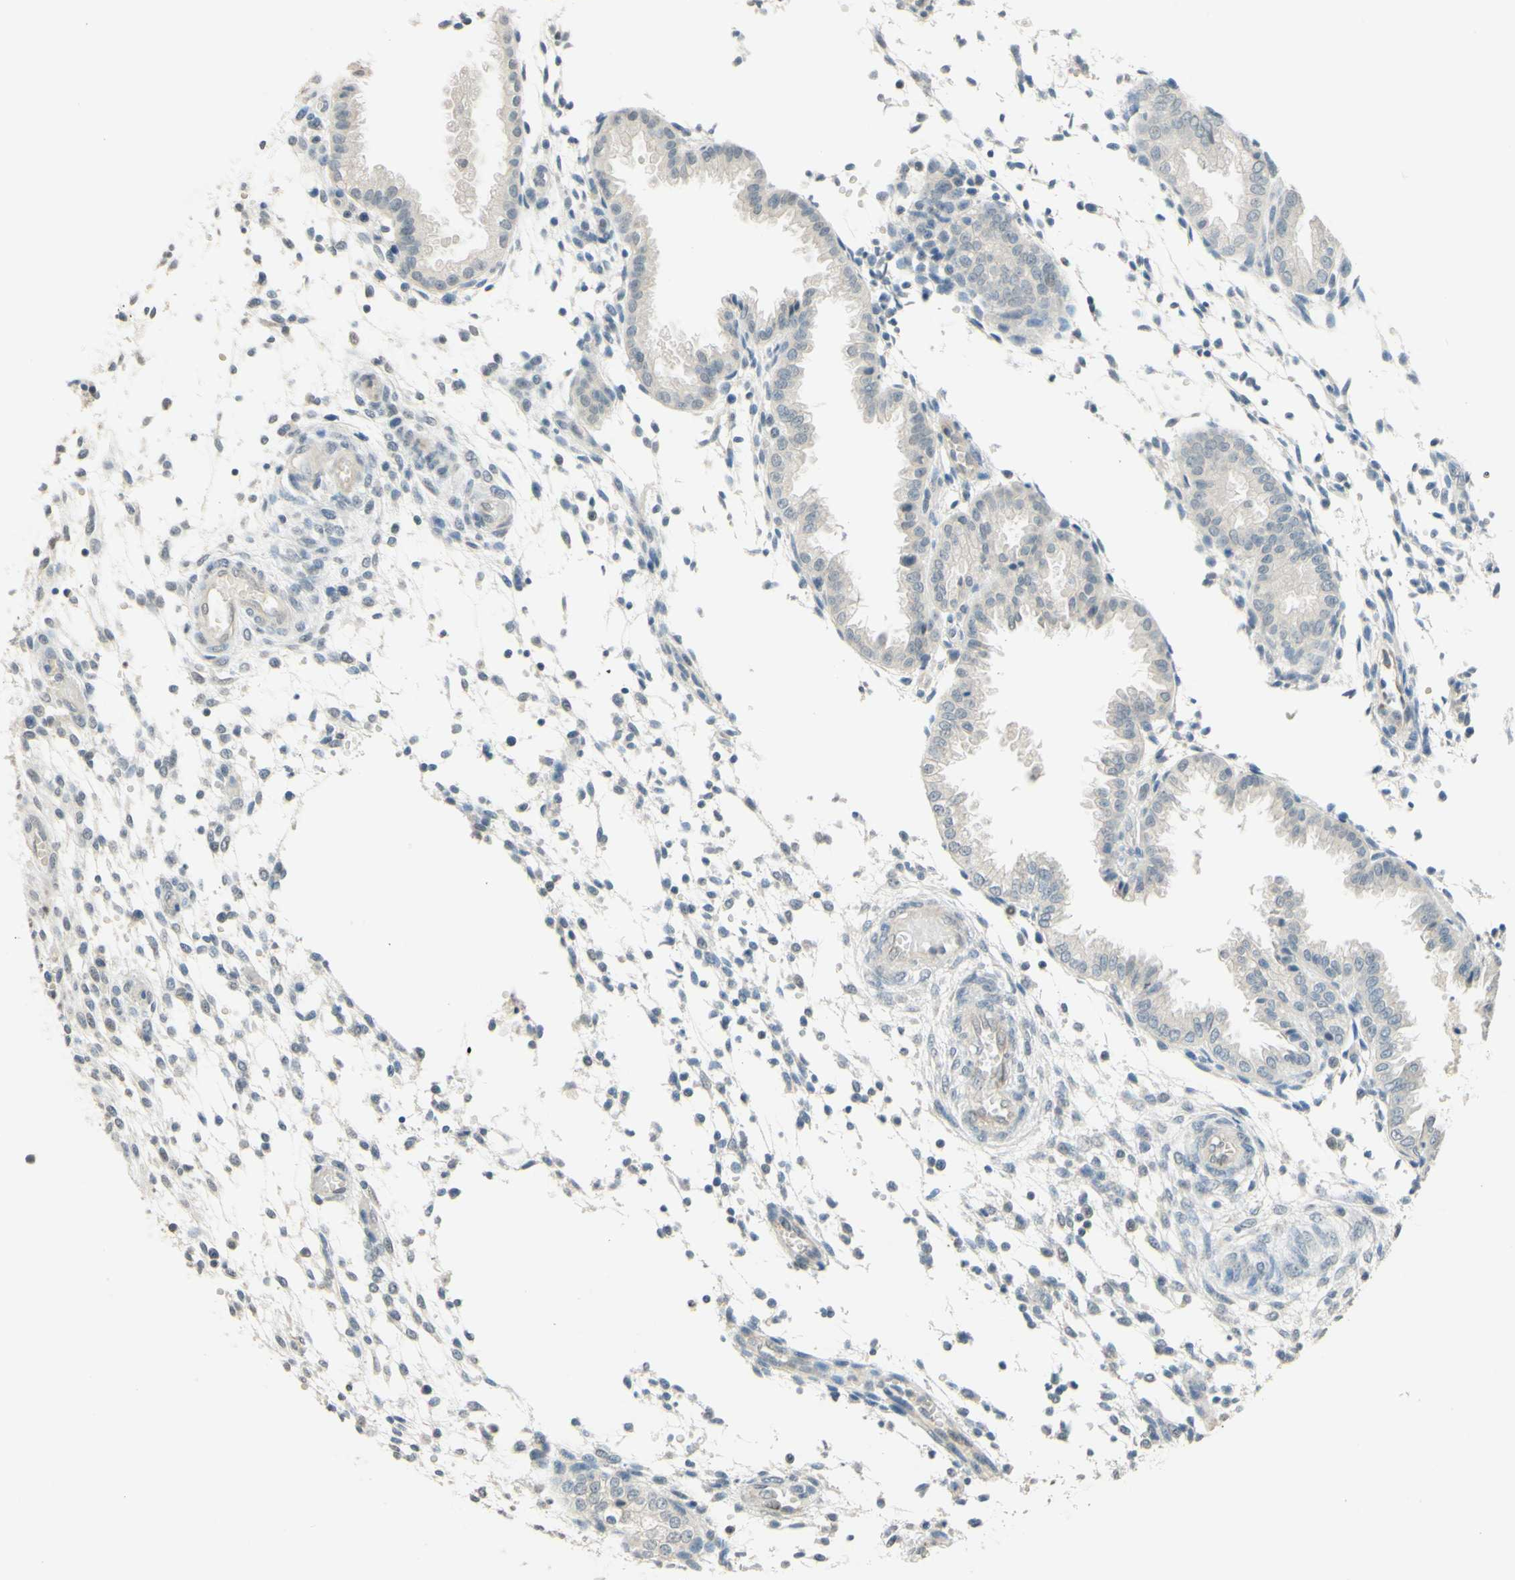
{"staining": {"intensity": "negative", "quantity": "none", "location": "none"}, "tissue": "endometrium", "cell_type": "Cells in endometrial stroma", "image_type": "normal", "snomed": [{"axis": "morphology", "description": "Normal tissue, NOS"}, {"axis": "topography", "description": "Endometrium"}], "caption": "Immunohistochemistry (IHC) image of unremarkable endometrium: endometrium stained with DAB (3,3'-diaminobenzidine) shows no significant protein positivity in cells in endometrial stroma.", "gene": "MAG", "patient": {"sex": "female", "age": 33}}